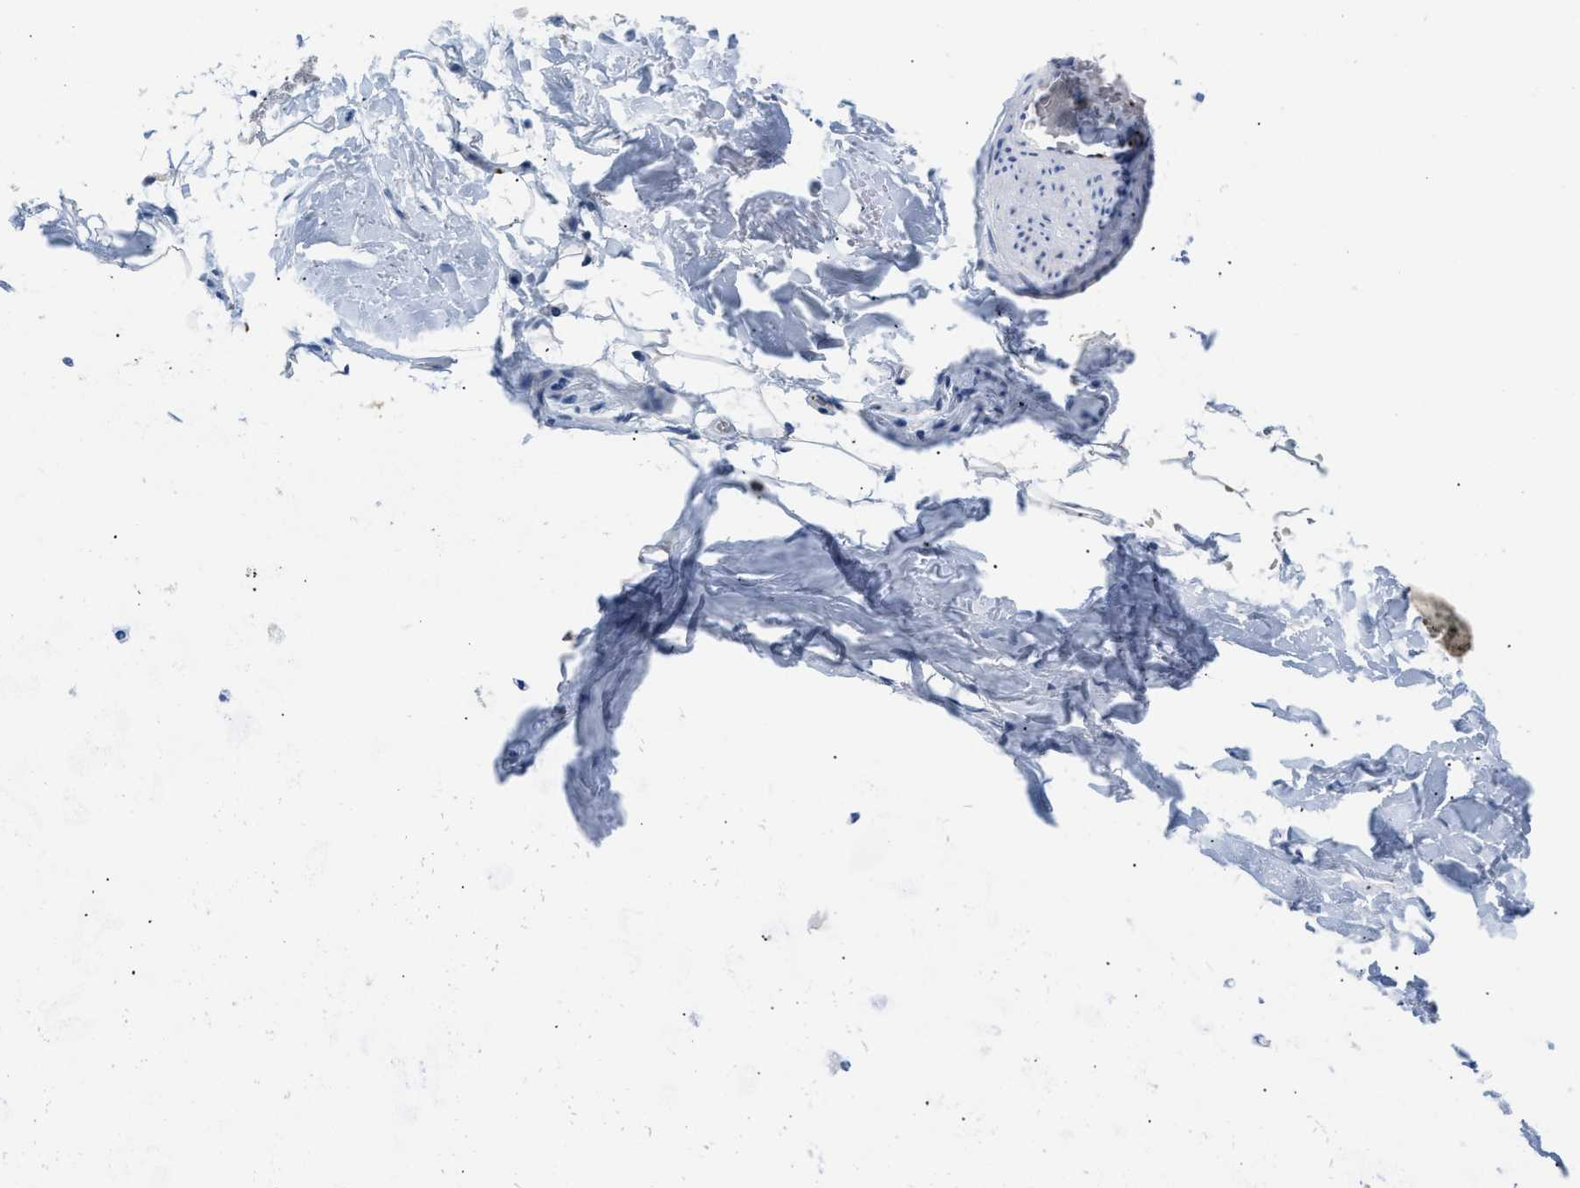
{"staining": {"intensity": "negative", "quantity": "none", "location": "none"}, "tissue": "adipose tissue", "cell_type": "Adipocytes", "image_type": "normal", "snomed": [{"axis": "morphology", "description": "Normal tissue, NOS"}, {"axis": "topography", "description": "Cartilage tissue"}, {"axis": "topography", "description": "Lung"}], "caption": "The image exhibits no significant positivity in adipocytes of adipose tissue. (DAB (3,3'-diaminobenzidine) IHC visualized using brightfield microscopy, high magnification).", "gene": "FGF18", "patient": {"sex": "female", "age": 77}}